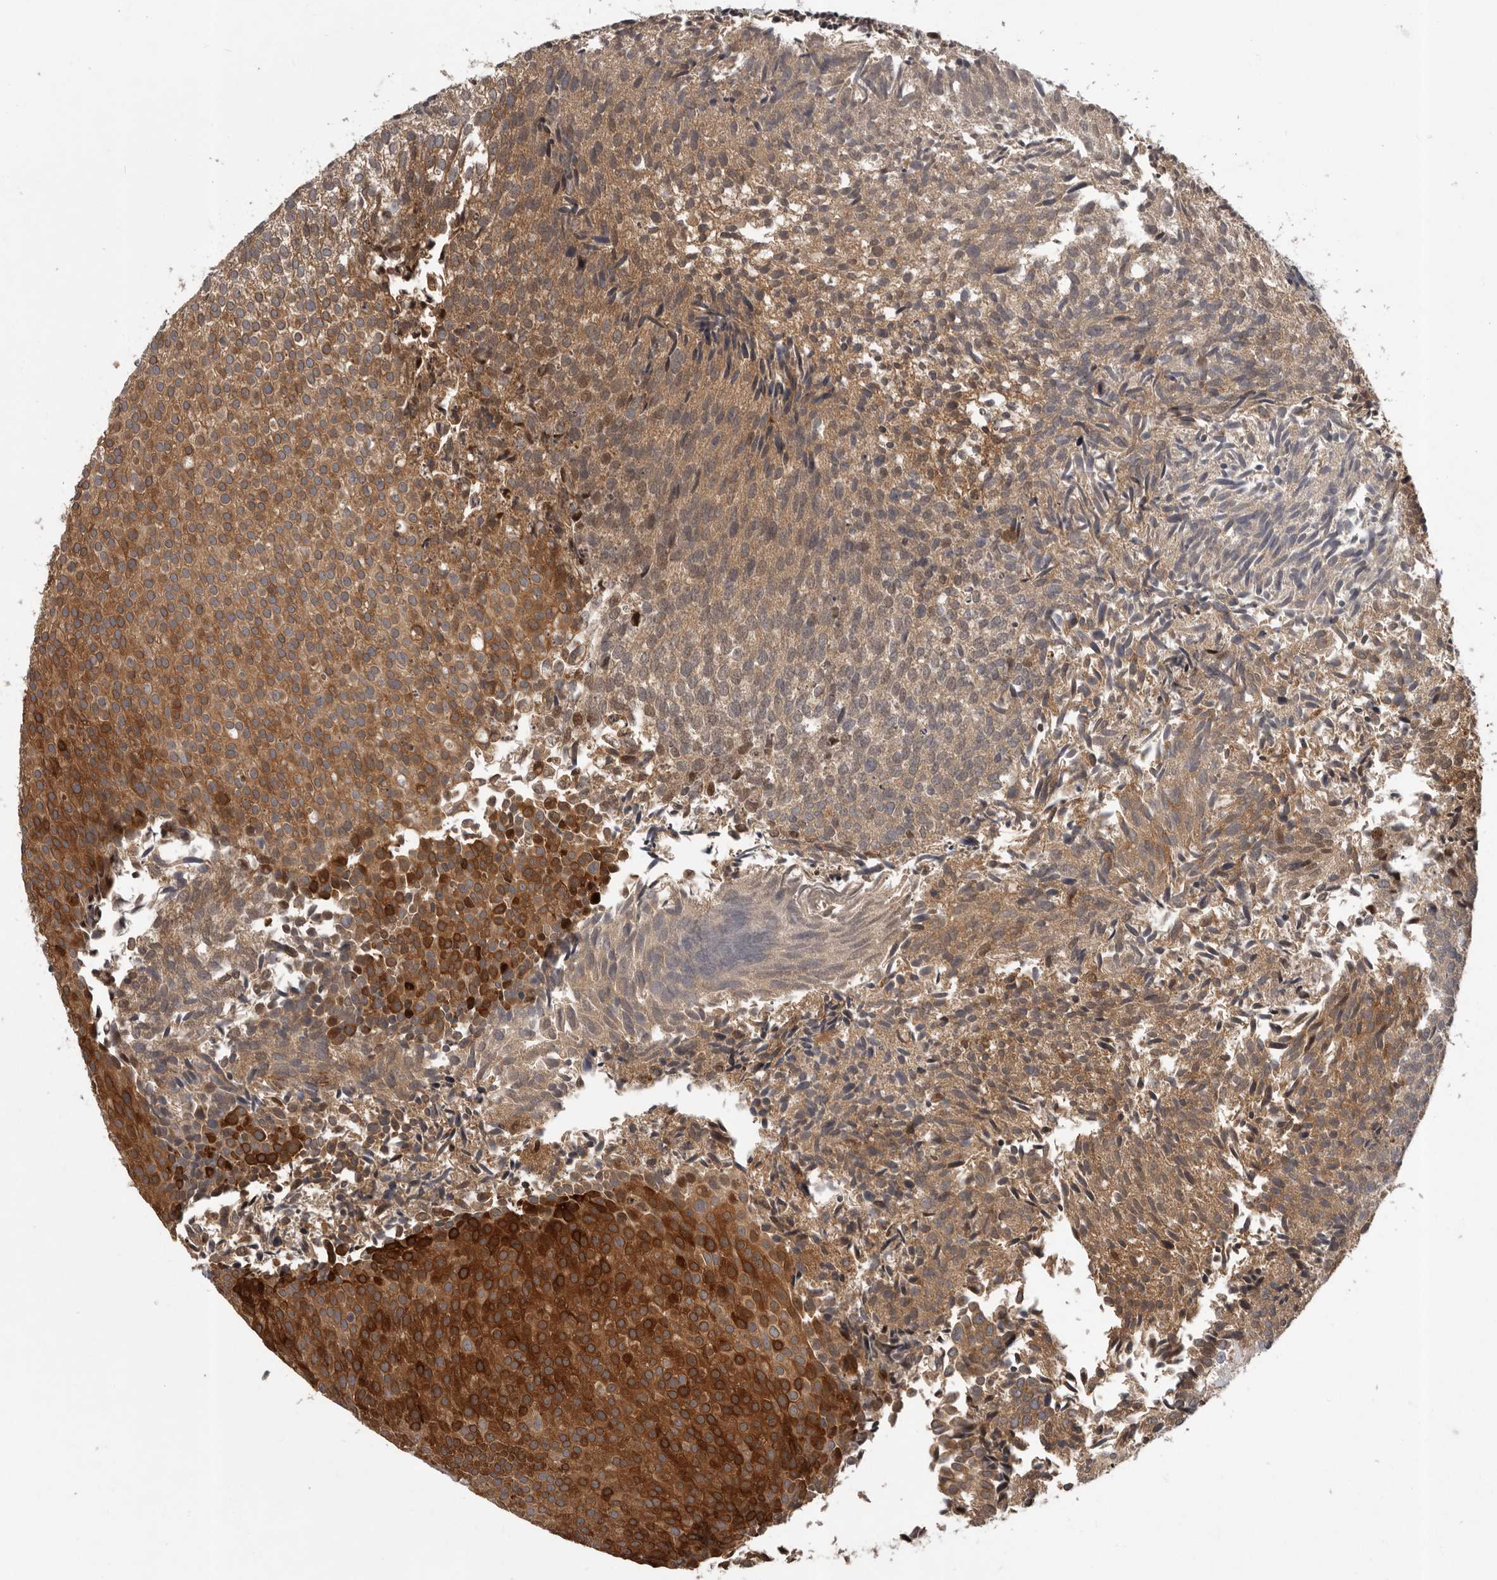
{"staining": {"intensity": "strong", "quantity": "25%-75%", "location": "cytoplasmic/membranous"}, "tissue": "urothelial cancer", "cell_type": "Tumor cells", "image_type": "cancer", "snomed": [{"axis": "morphology", "description": "Urothelial carcinoma, Low grade"}, {"axis": "topography", "description": "Urinary bladder"}], "caption": "Approximately 25%-75% of tumor cells in human low-grade urothelial carcinoma demonstrate strong cytoplasmic/membranous protein expression as visualized by brown immunohistochemical staining.", "gene": "RALGPS2", "patient": {"sex": "male", "age": 86}}